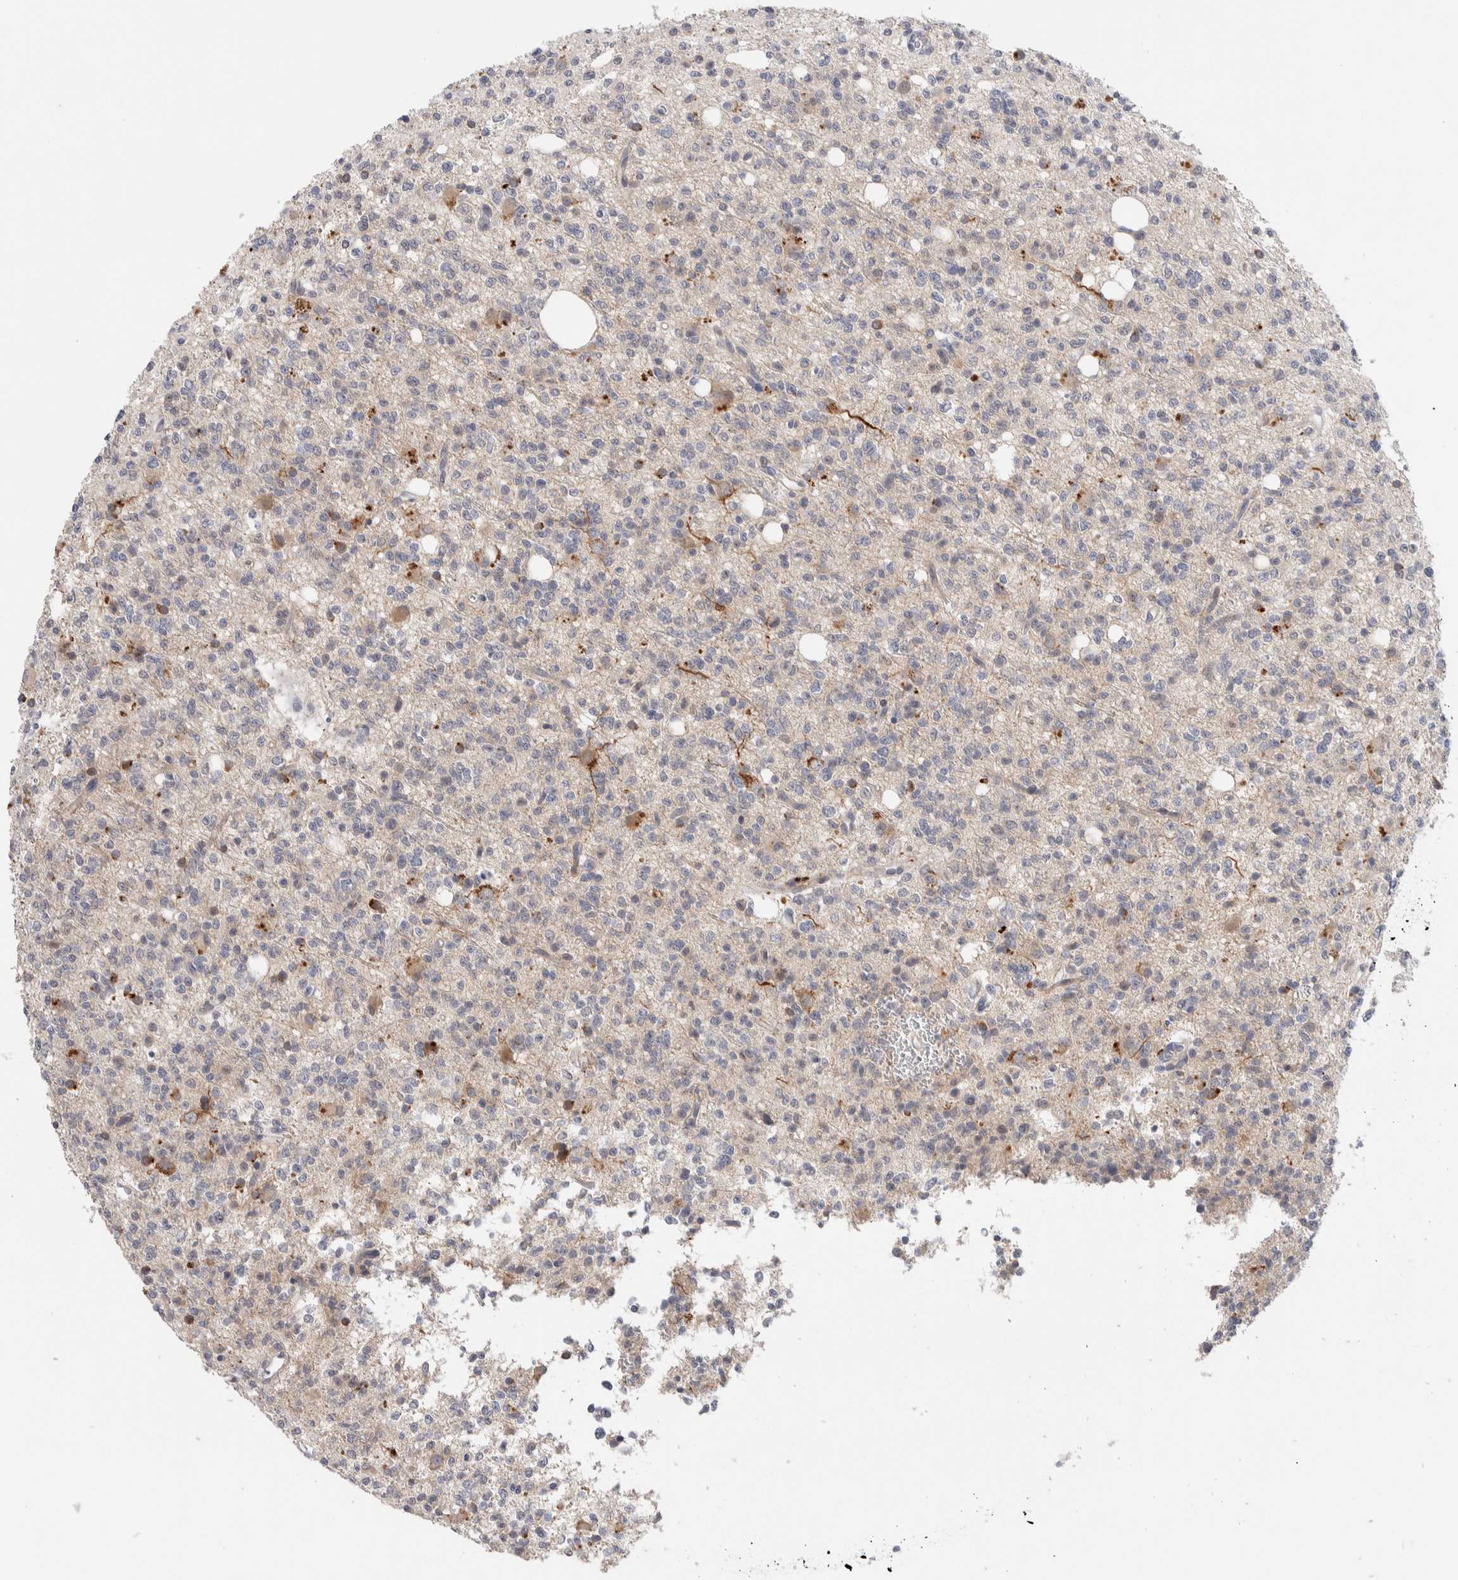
{"staining": {"intensity": "negative", "quantity": "none", "location": "none"}, "tissue": "glioma", "cell_type": "Tumor cells", "image_type": "cancer", "snomed": [{"axis": "morphology", "description": "Glioma, malignant, High grade"}, {"axis": "topography", "description": "Brain"}], "caption": "There is no significant staining in tumor cells of malignant glioma (high-grade).", "gene": "DNAJB6", "patient": {"sex": "female", "age": 62}}